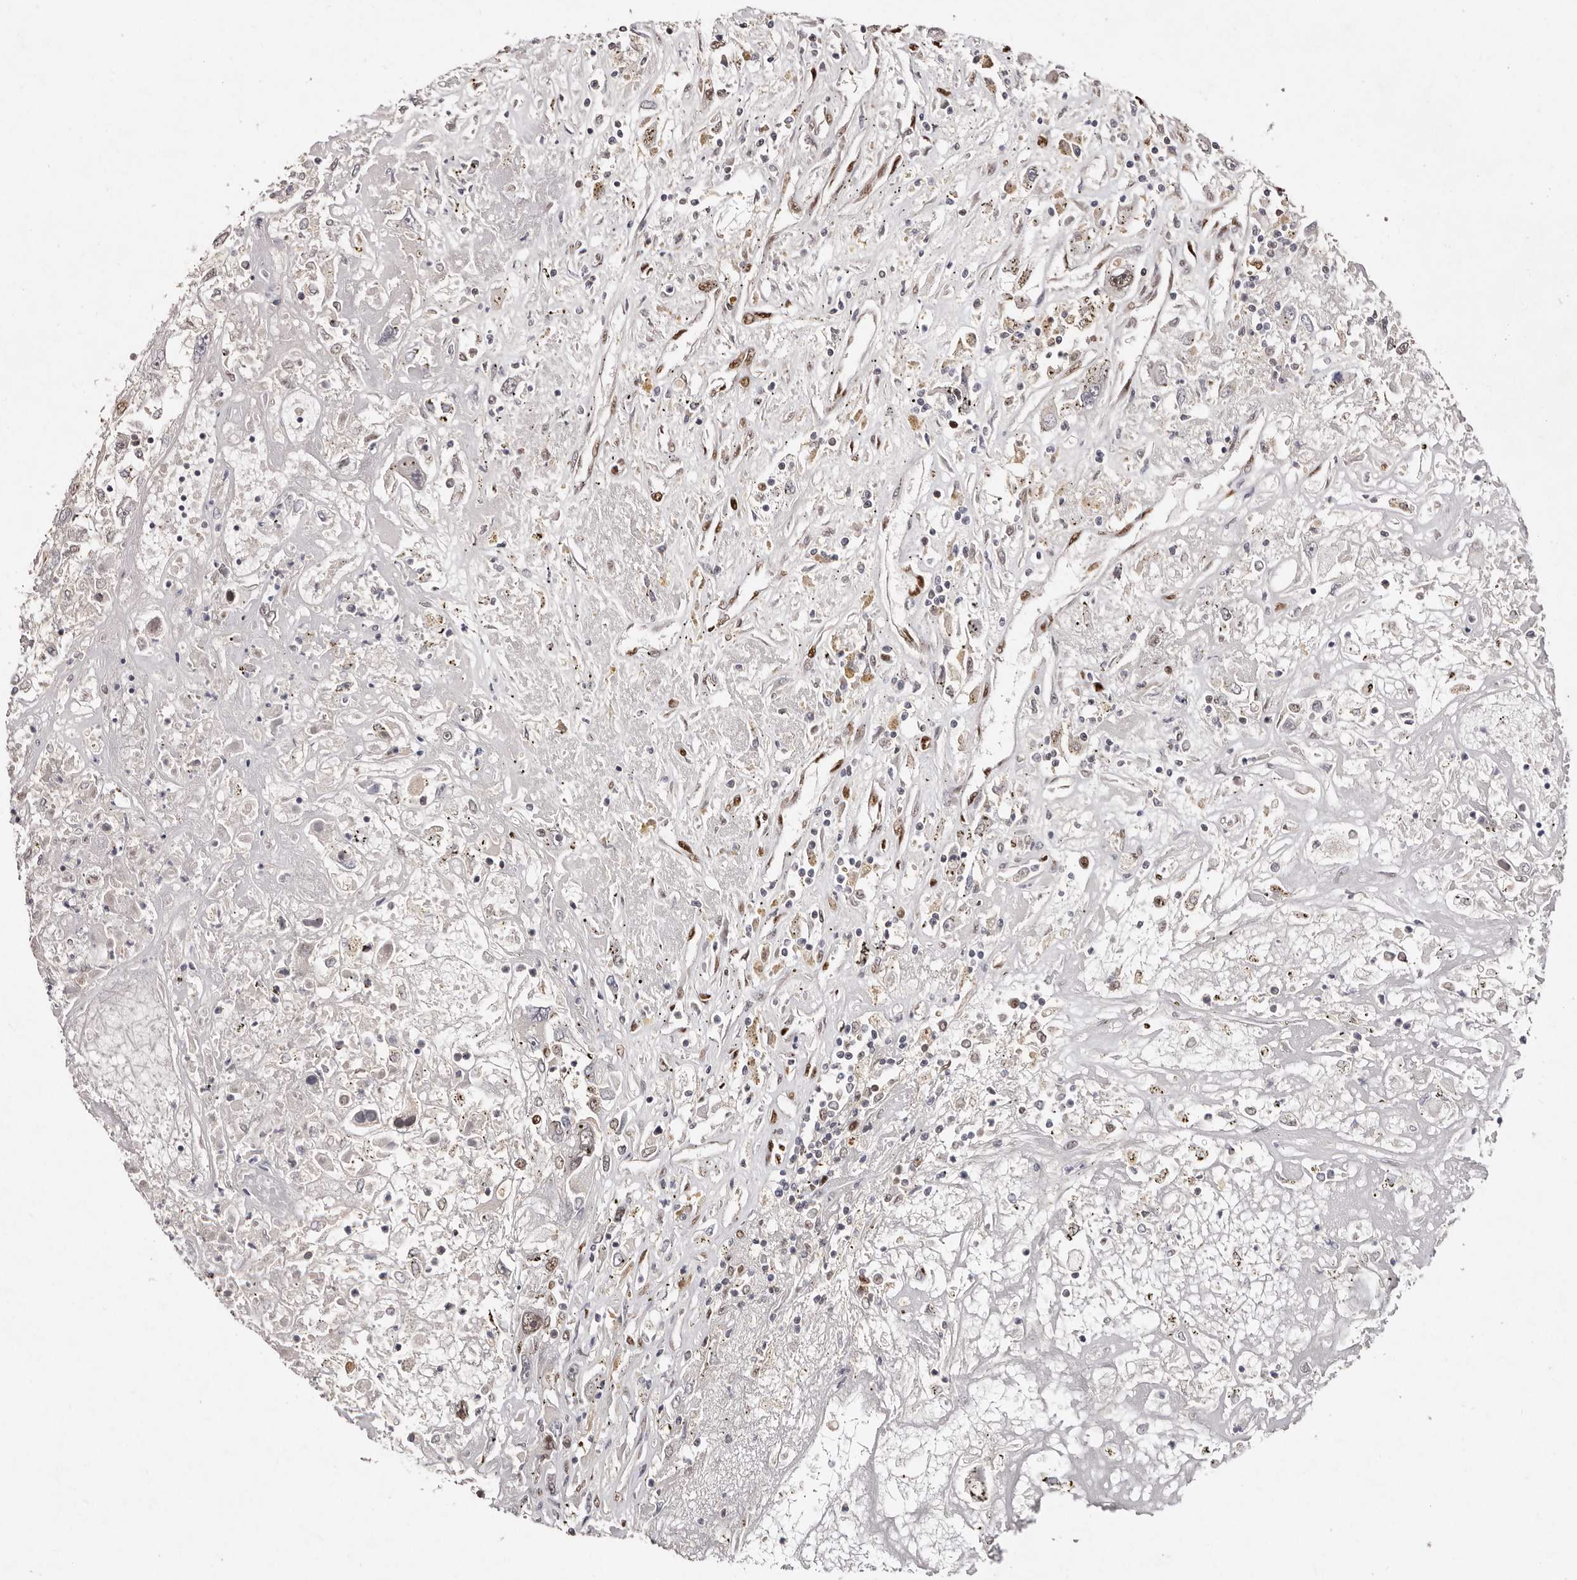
{"staining": {"intensity": "weak", "quantity": "<25%", "location": "nuclear"}, "tissue": "renal cancer", "cell_type": "Tumor cells", "image_type": "cancer", "snomed": [{"axis": "morphology", "description": "Adenocarcinoma, NOS"}, {"axis": "topography", "description": "Kidney"}], "caption": "An immunohistochemistry photomicrograph of renal cancer is shown. There is no staining in tumor cells of renal cancer. (Stains: DAB (3,3'-diaminobenzidine) immunohistochemistry with hematoxylin counter stain, Microscopy: brightfield microscopy at high magnification).", "gene": "KLF7", "patient": {"sex": "female", "age": 52}}